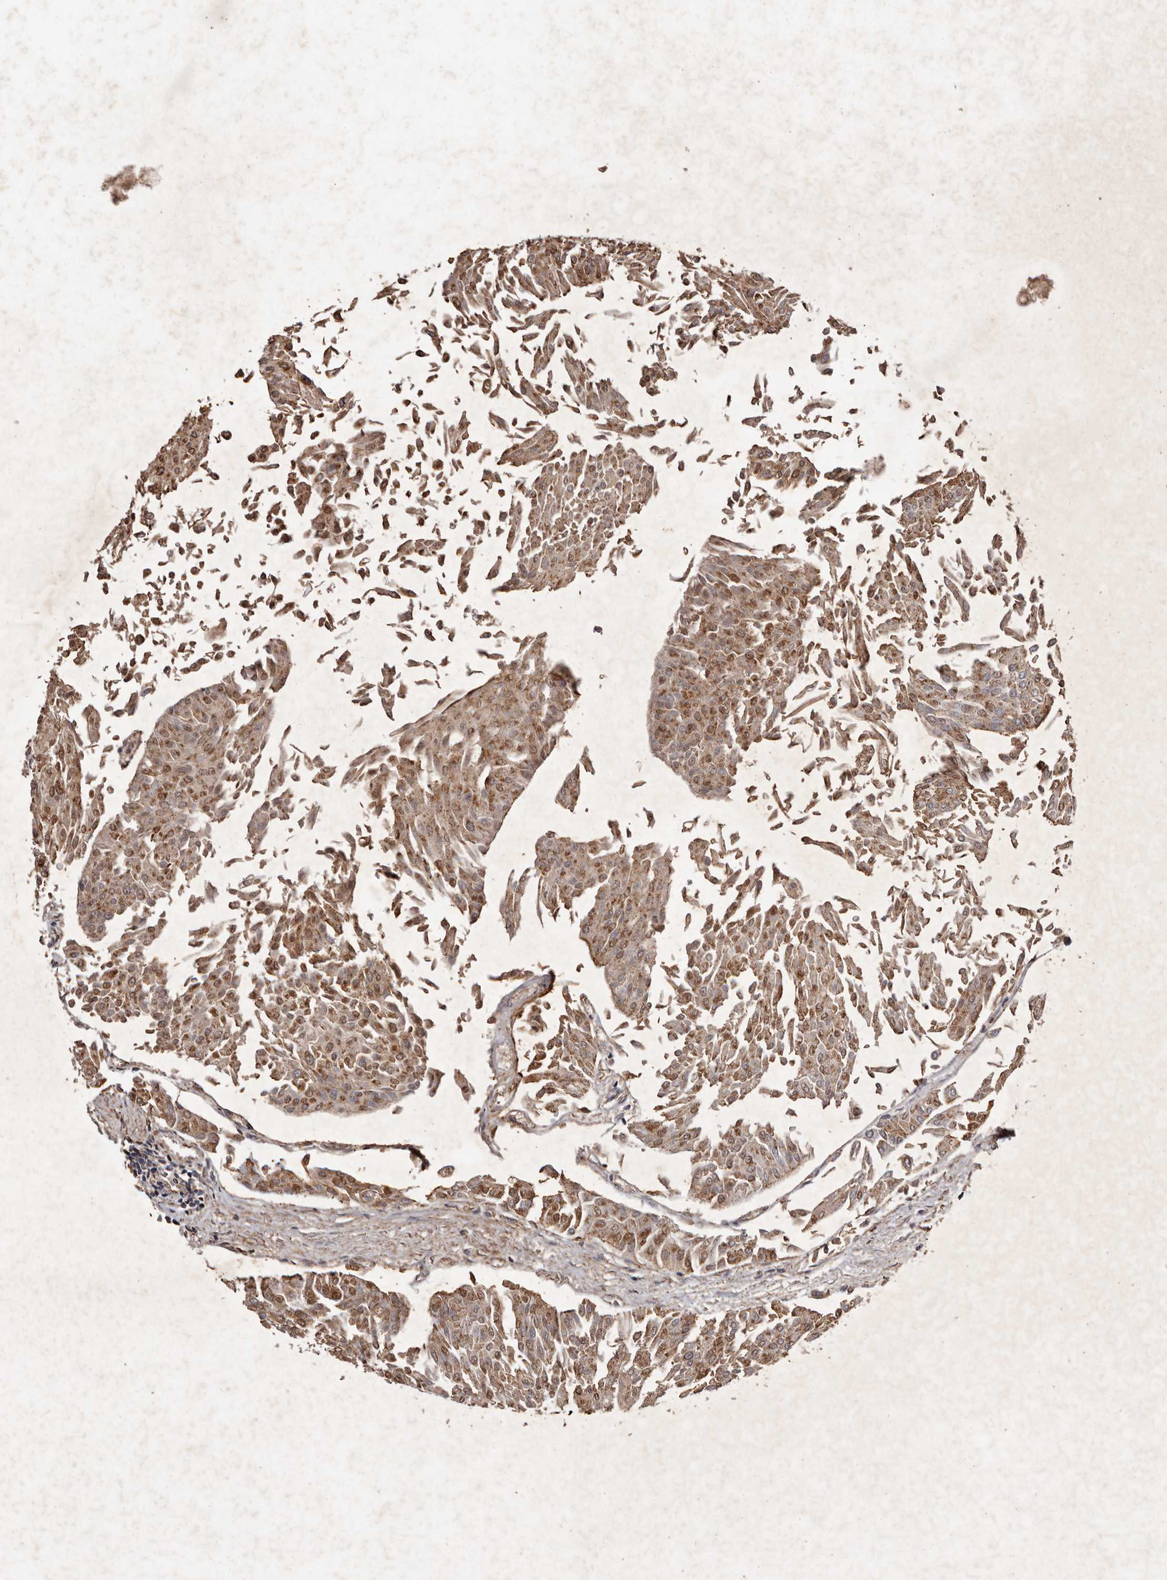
{"staining": {"intensity": "moderate", "quantity": ">75%", "location": "cytoplasmic/membranous"}, "tissue": "urothelial cancer", "cell_type": "Tumor cells", "image_type": "cancer", "snomed": [{"axis": "morphology", "description": "Urothelial carcinoma, Low grade"}, {"axis": "topography", "description": "Urinary bladder"}], "caption": "Tumor cells show moderate cytoplasmic/membranous staining in about >75% of cells in urothelial cancer.", "gene": "CXCL14", "patient": {"sex": "male", "age": 67}}